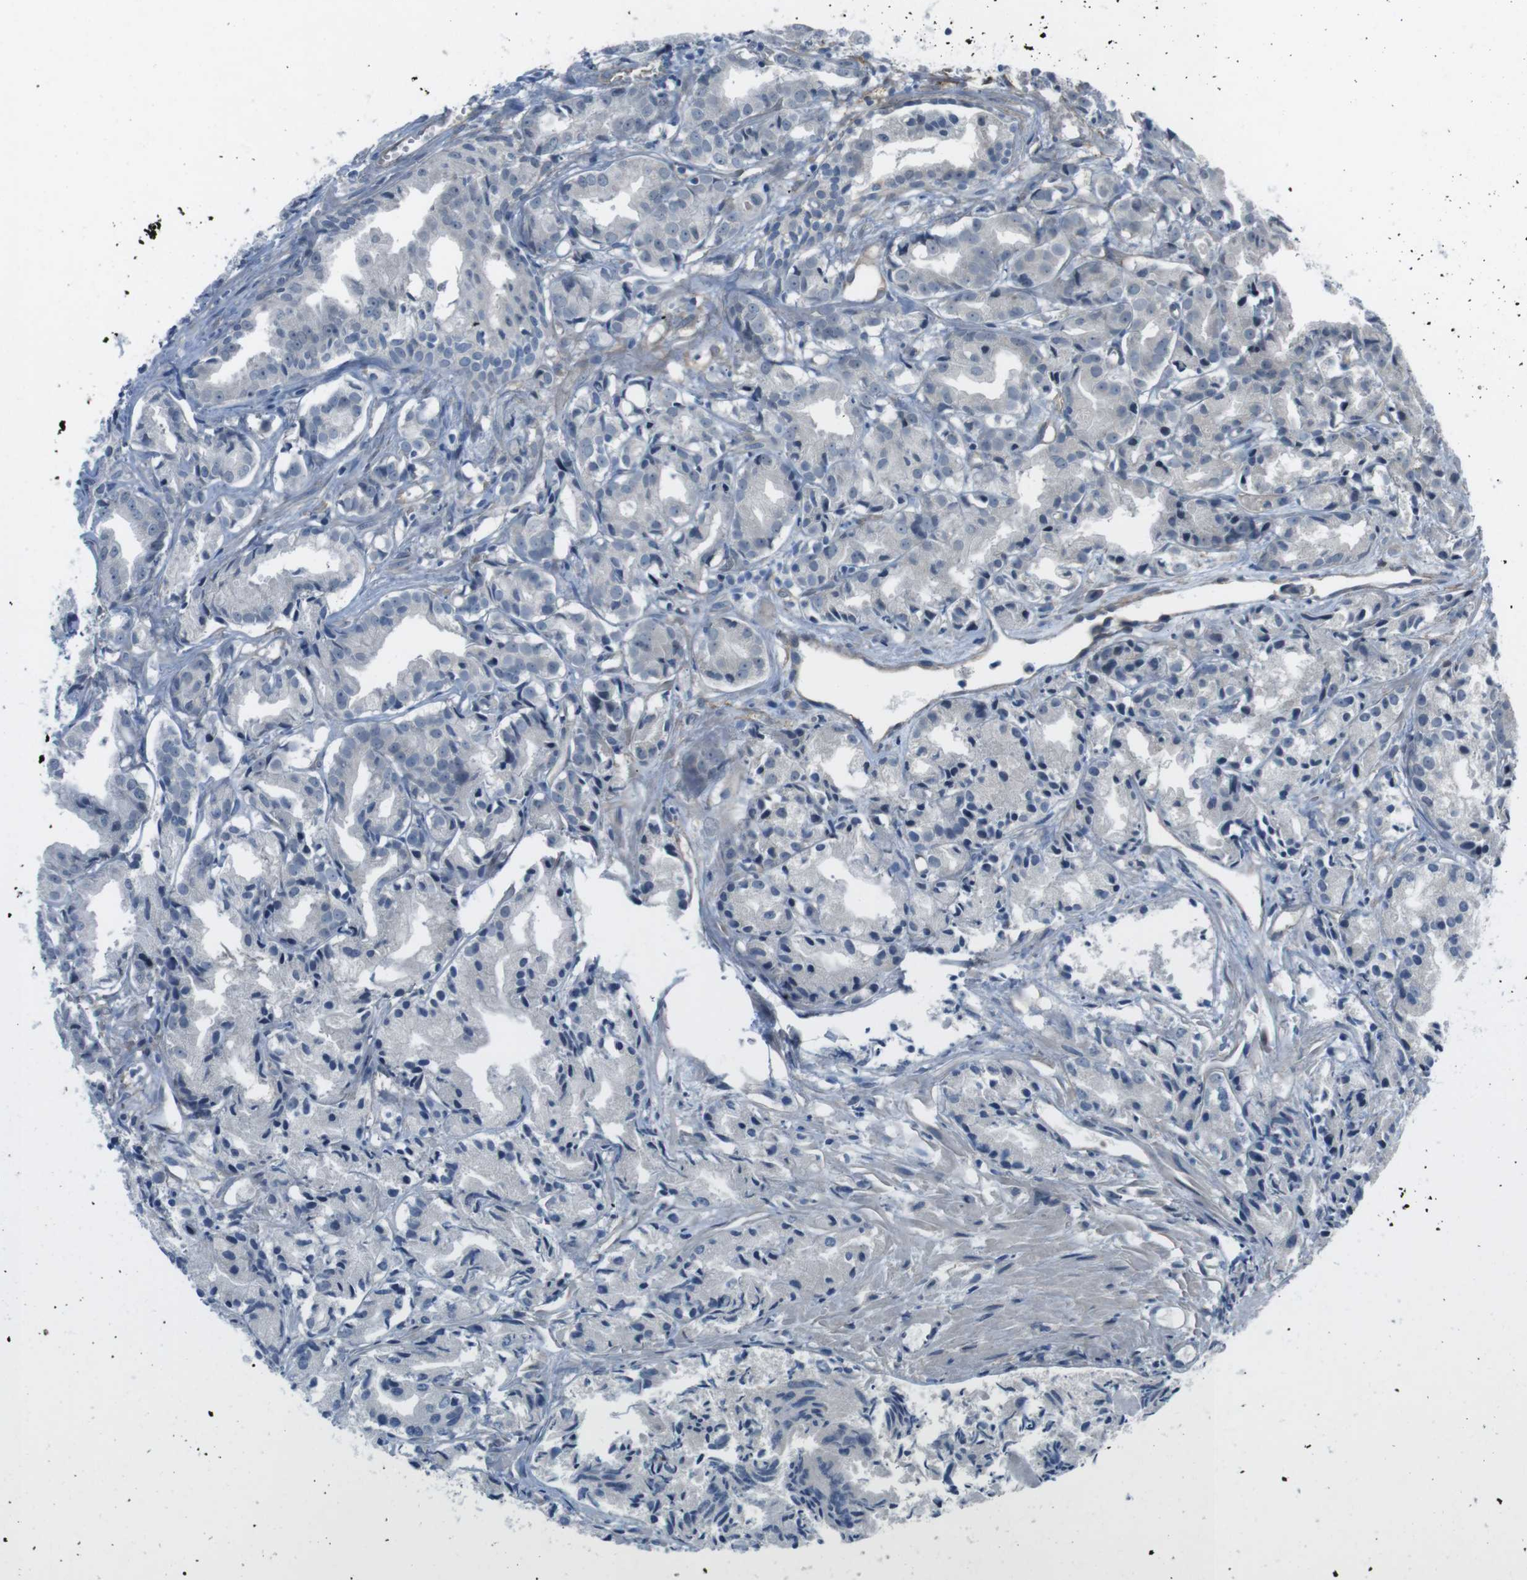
{"staining": {"intensity": "negative", "quantity": "none", "location": "none"}, "tissue": "prostate cancer", "cell_type": "Tumor cells", "image_type": "cancer", "snomed": [{"axis": "morphology", "description": "Adenocarcinoma, Low grade"}, {"axis": "topography", "description": "Prostate"}], "caption": "Tumor cells show no significant positivity in prostate adenocarcinoma (low-grade).", "gene": "ANK2", "patient": {"sex": "male", "age": 72}}